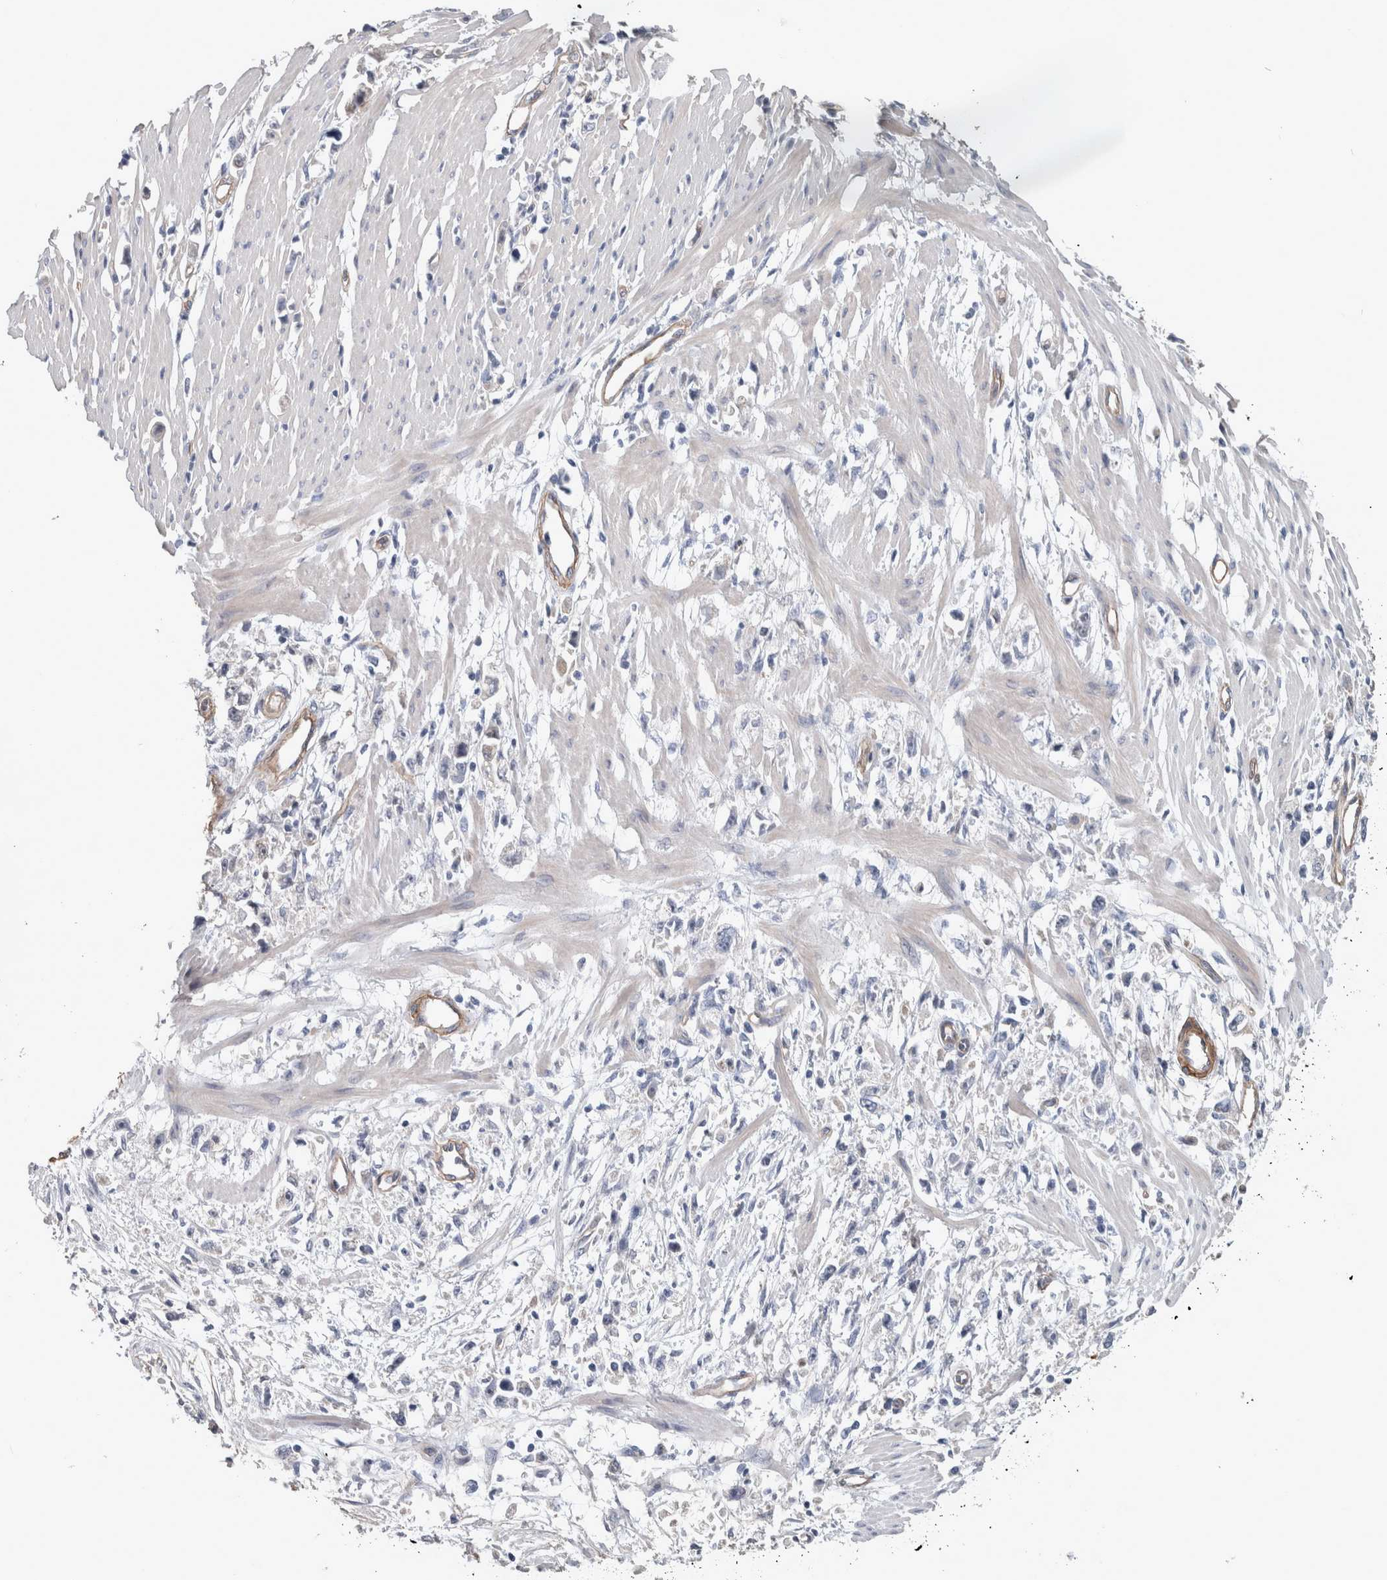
{"staining": {"intensity": "negative", "quantity": "none", "location": "none"}, "tissue": "stomach cancer", "cell_type": "Tumor cells", "image_type": "cancer", "snomed": [{"axis": "morphology", "description": "Adenocarcinoma, NOS"}, {"axis": "topography", "description": "Stomach"}], "caption": "Immunohistochemistry image of neoplastic tissue: stomach cancer stained with DAB (3,3'-diaminobenzidine) shows no significant protein expression in tumor cells.", "gene": "BCAM", "patient": {"sex": "female", "age": 59}}